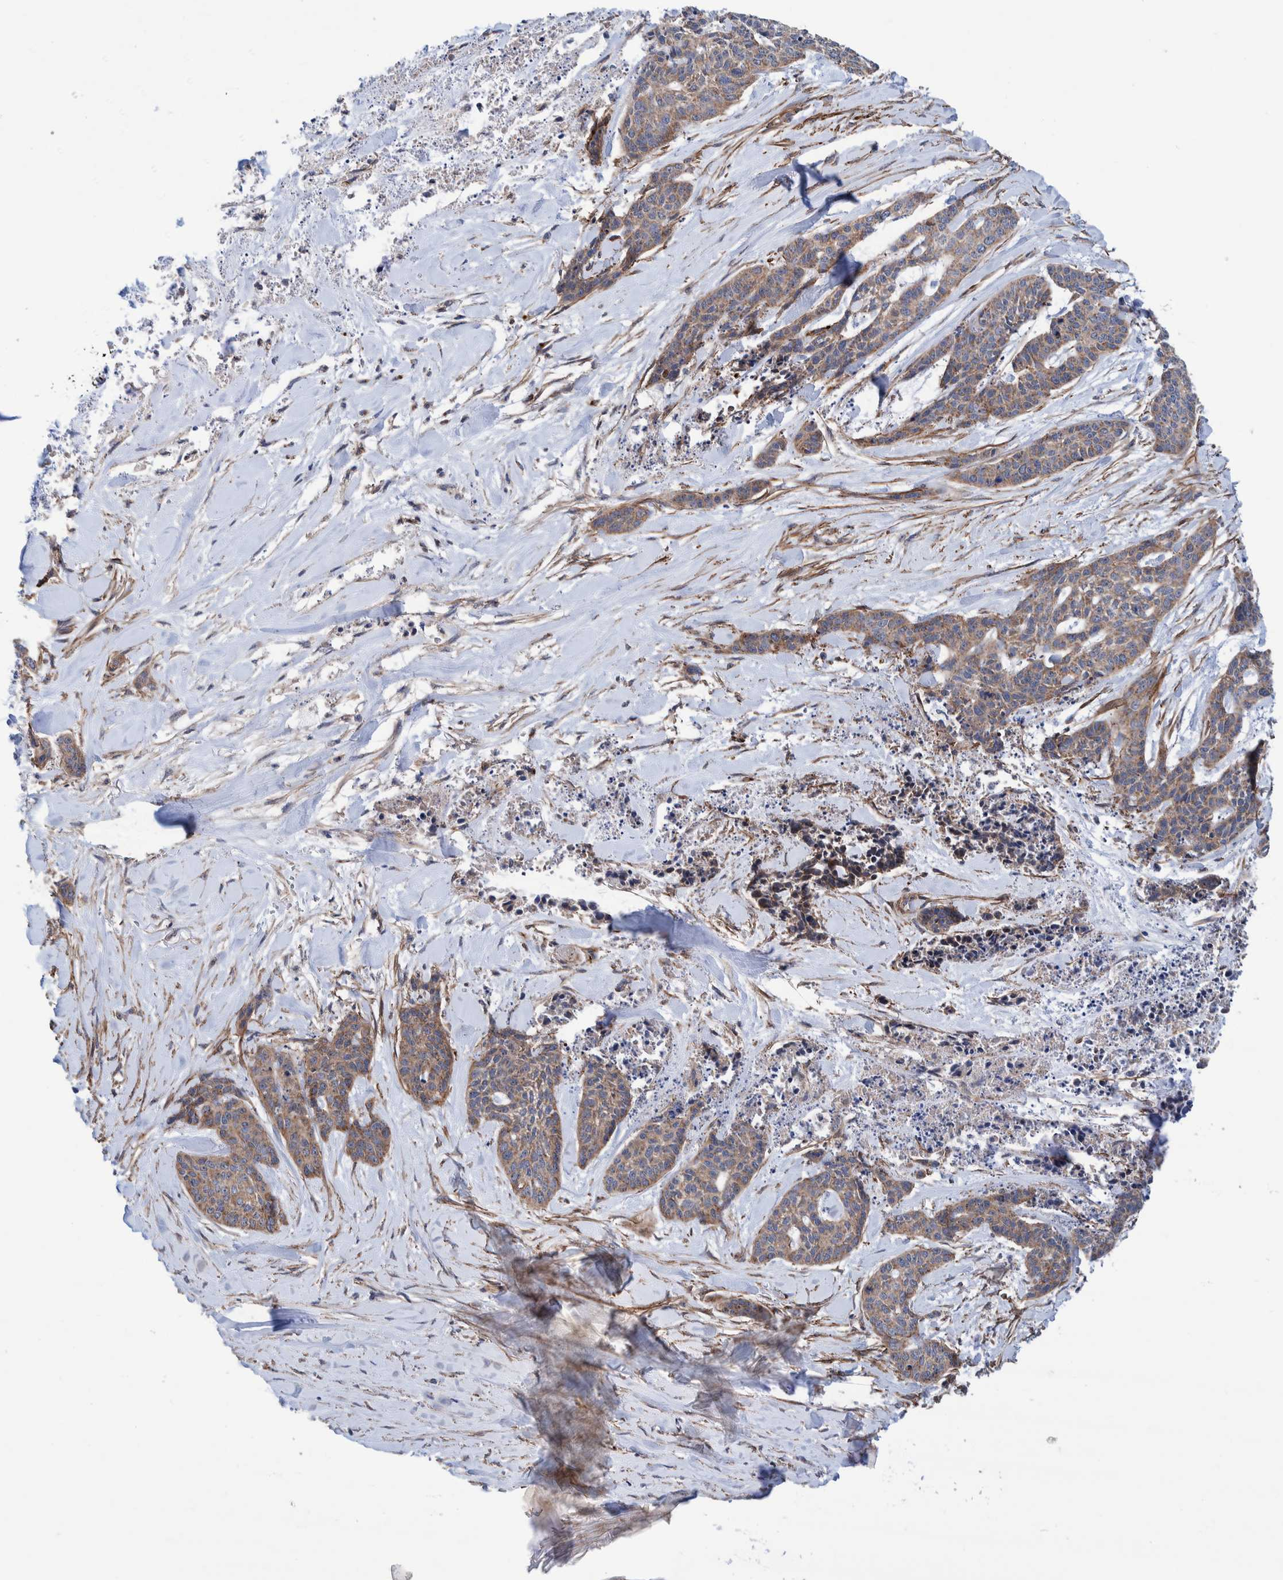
{"staining": {"intensity": "weak", "quantity": ">75%", "location": "cytoplasmic/membranous"}, "tissue": "skin cancer", "cell_type": "Tumor cells", "image_type": "cancer", "snomed": [{"axis": "morphology", "description": "Basal cell carcinoma"}, {"axis": "topography", "description": "Skin"}], "caption": "DAB immunohistochemical staining of human skin cancer demonstrates weak cytoplasmic/membranous protein staining in about >75% of tumor cells.", "gene": "SLC25A10", "patient": {"sex": "female", "age": 64}}